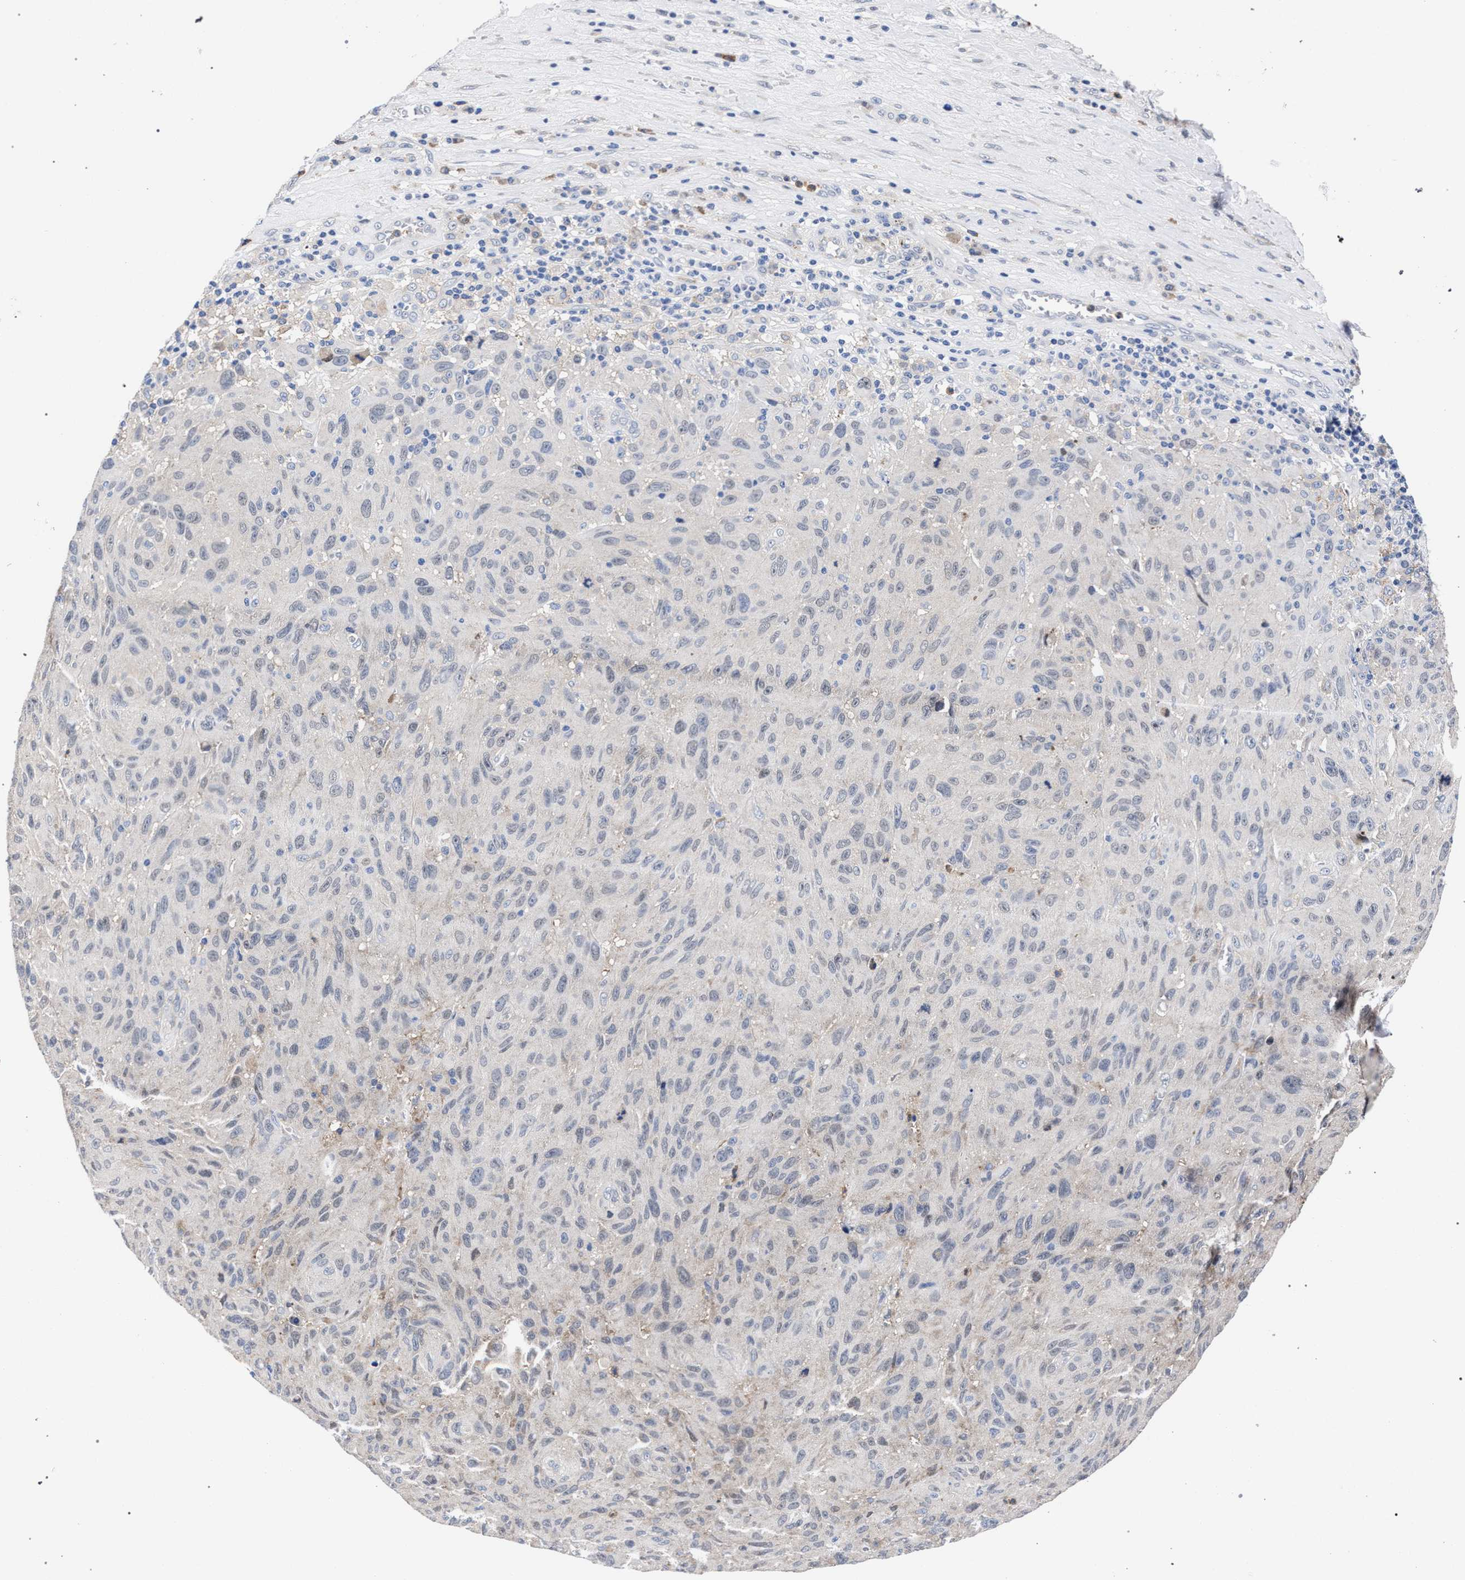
{"staining": {"intensity": "weak", "quantity": "<25%", "location": "nuclear"}, "tissue": "melanoma", "cell_type": "Tumor cells", "image_type": "cancer", "snomed": [{"axis": "morphology", "description": "Malignant melanoma, NOS"}, {"axis": "topography", "description": "Skin"}], "caption": "High magnification brightfield microscopy of melanoma stained with DAB (brown) and counterstained with hematoxylin (blue): tumor cells show no significant expression. The staining is performed using DAB (3,3'-diaminobenzidine) brown chromogen with nuclei counter-stained in using hematoxylin.", "gene": "ZNF462", "patient": {"sex": "male", "age": 66}}